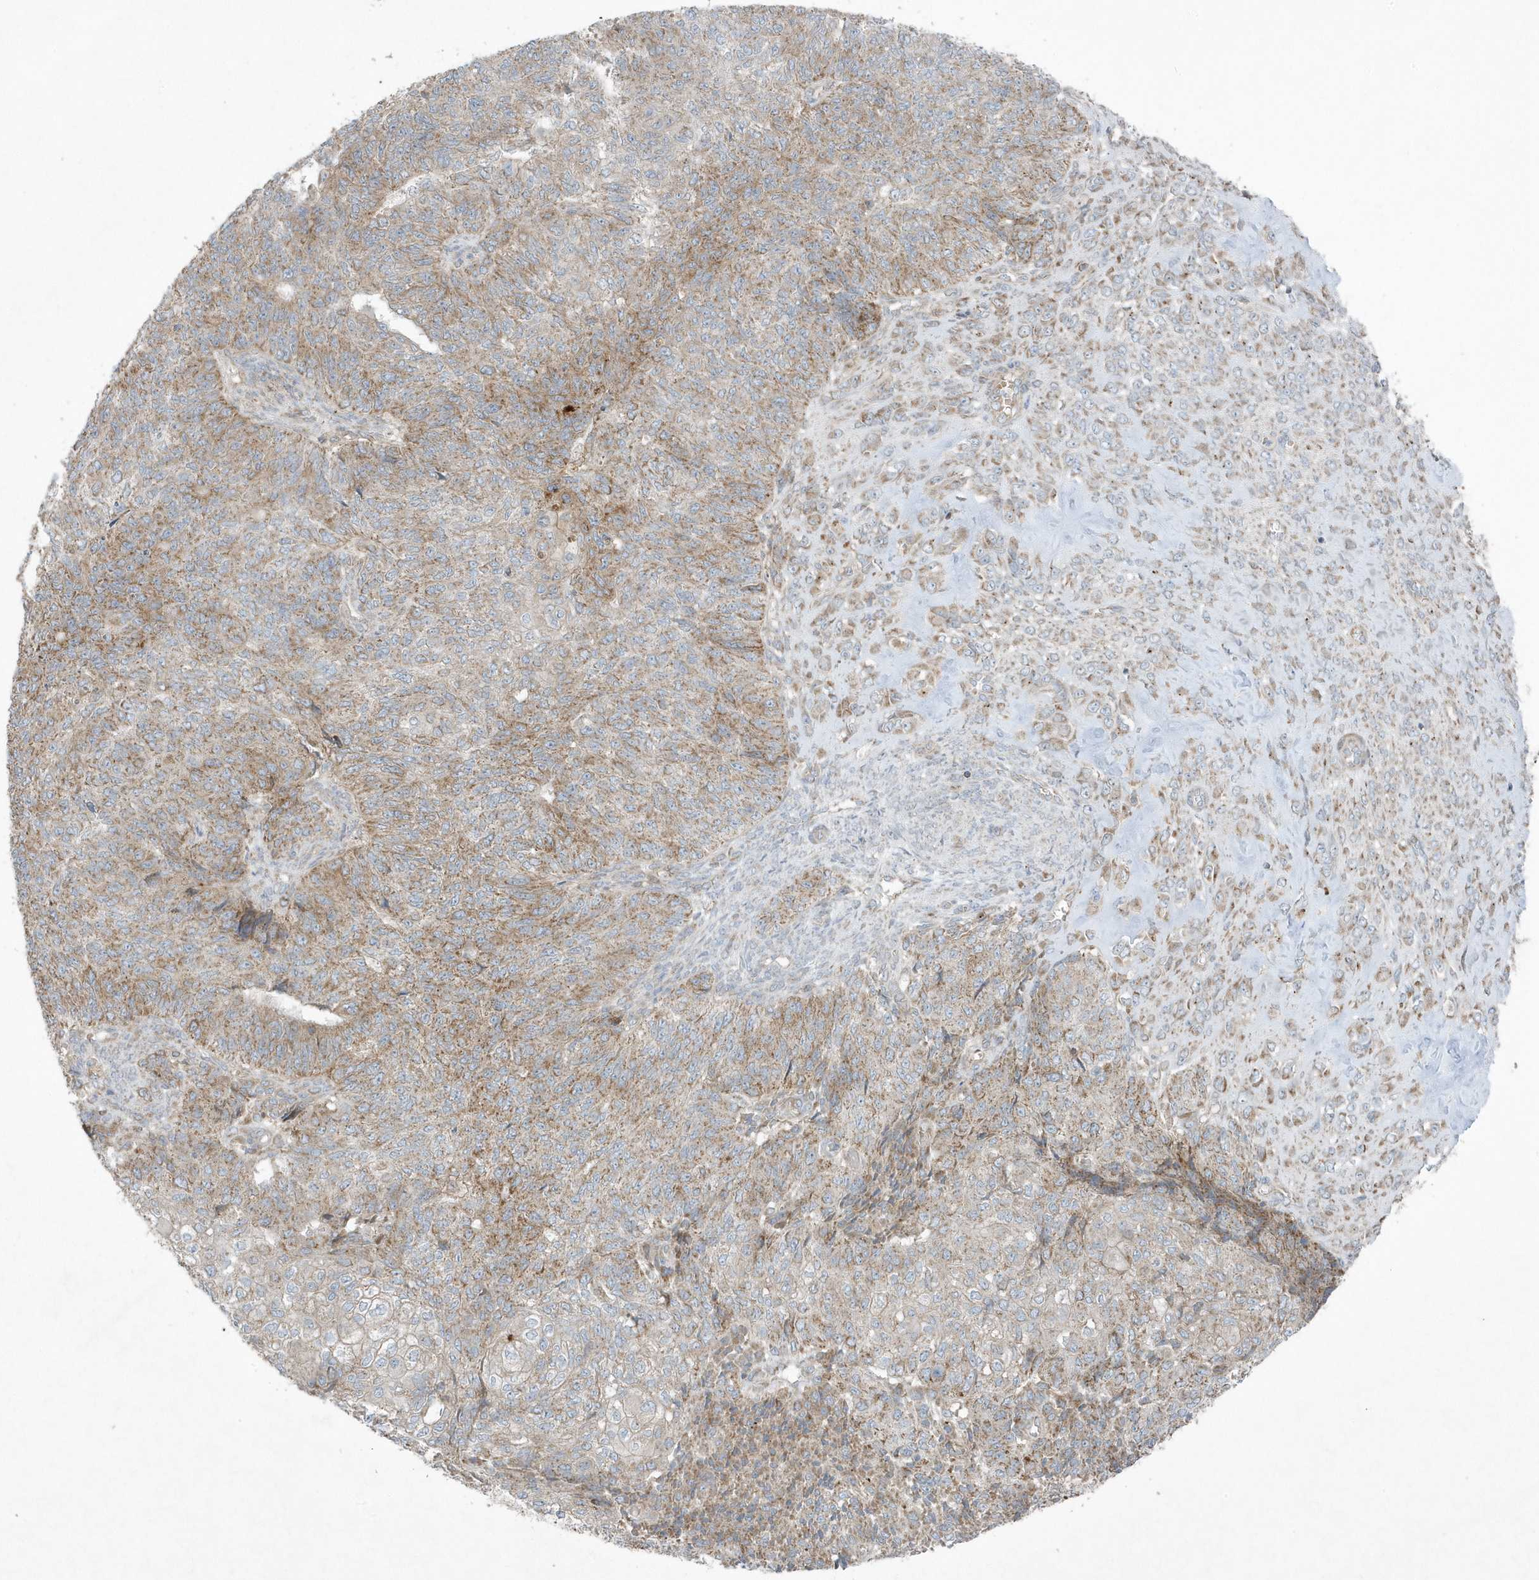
{"staining": {"intensity": "moderate", "quantity": ">75%", "location": "cytoplasmic/membranous"}, "tissue": "endometrial cancer", "cell_type": "Tumor cells", "image_type": "cancer", "snomed": [{"axis": "morphology", "description": "Adenocarcinoma, NOS"}, {"axis": "topography", "description": "Endometrium"}], "caption": "Brown immunohistochemical staining in endometrial adenocarcinoma shows moderate cytoplasmic/membranous expression in about >75% of tumor cells. The protein of interest is shown in brown color, while the nuclei are stained blue.", "gene": "SLC38A2", "patient": {"sex": "female", "age": 32}}